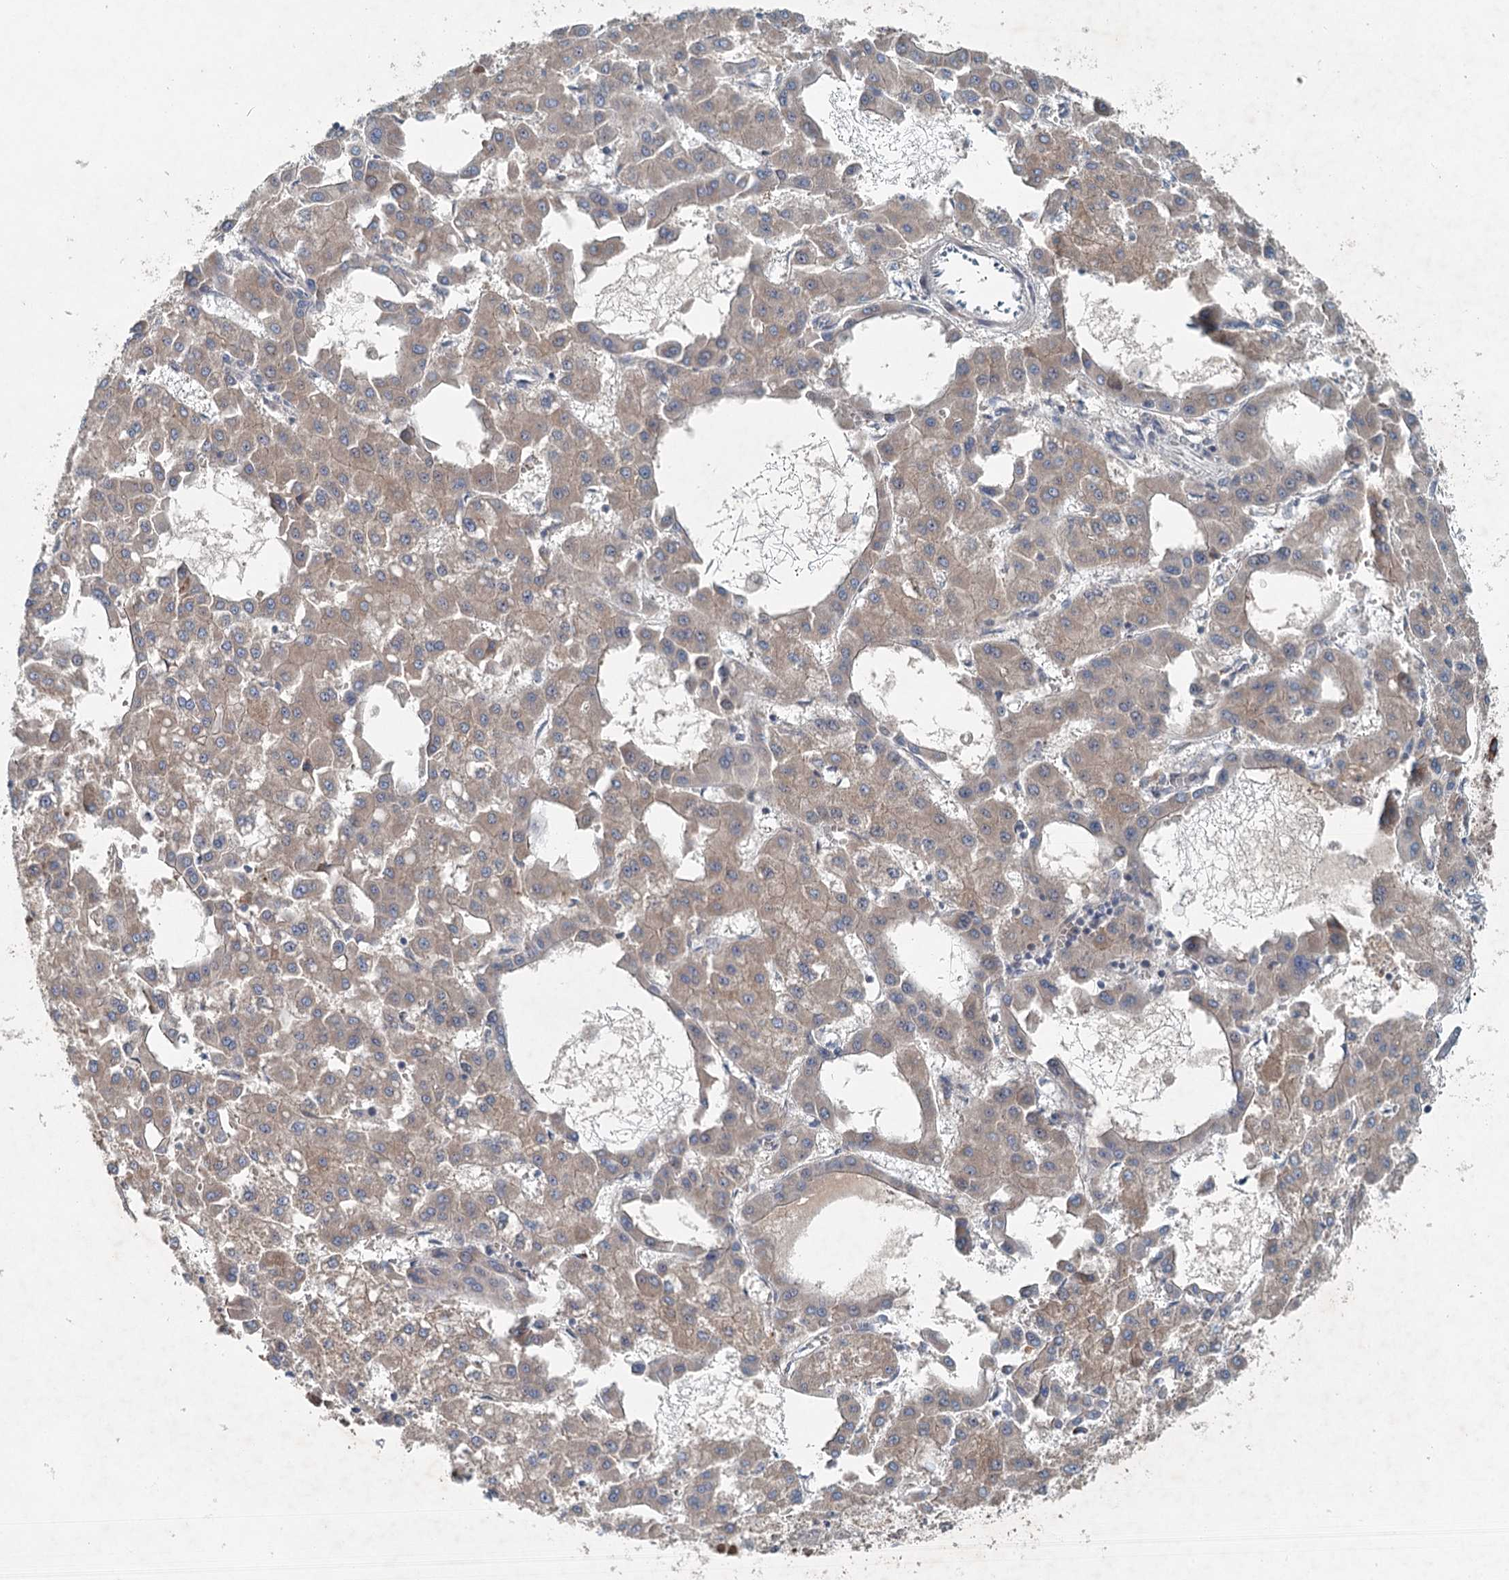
{"staining": {"intensity": "moderate", "quantity": ">75%", "location": "cytoplasmic/membranous"}, "tissue": "liver cancer", "cell_type": "Tumor cells", "image_type": "cancer", "snomed": [{"axis": "morphology", "description": "Carcinoma, Hepatocellular, NOS"}, {"axis": "topography", "description": "Liver"}], "caption": "Immunohistochemical staining of liver cancer demonstrates moderate cytoplasmic/membranous protein staining in about >75% of tumor cells.", "gene": "CHCHD5", "patient": {"sex": "male", "age": 47}}